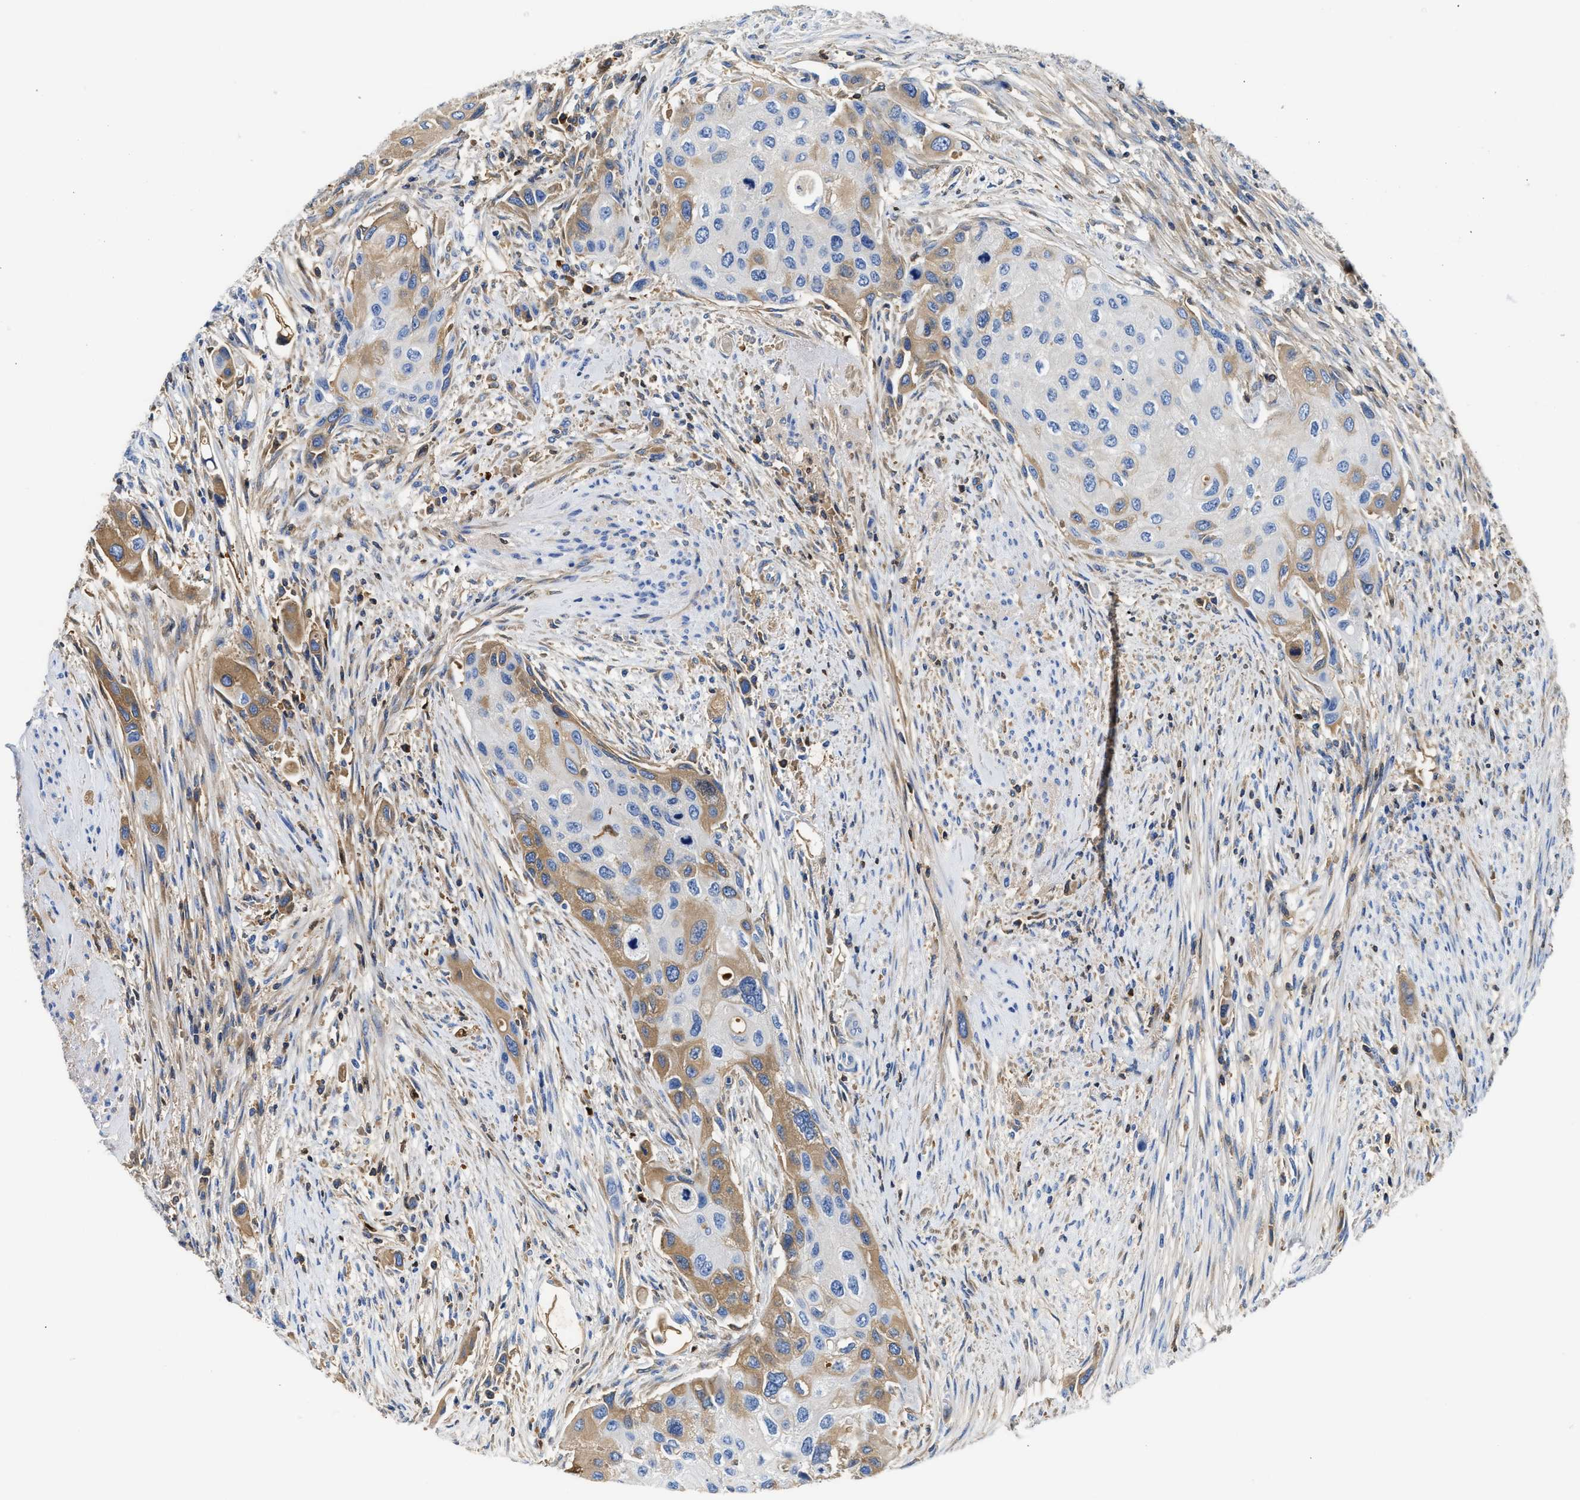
{"staining": {"intensity": "moderate", "quantity": "<25%", "location": "cytoplasmic/membranous"}, "tissue": "urothelial cancer", "cell_type": "Tumor cells", "image_type": "cancer", "snomed": [{"axis": "morphology", "description": "Urothelial carcinoma, High grade"}, {"axis": "topography", "description": "Urinary bladder"}], "caption": "This histopathology image exhibits IHC staining of urothelial cancer, with low moderate cytoplasmic/membranous staining in approximately <25% of tumor cells.", "gene": "GC", "patient": {"sex": "female", "age": 56}}